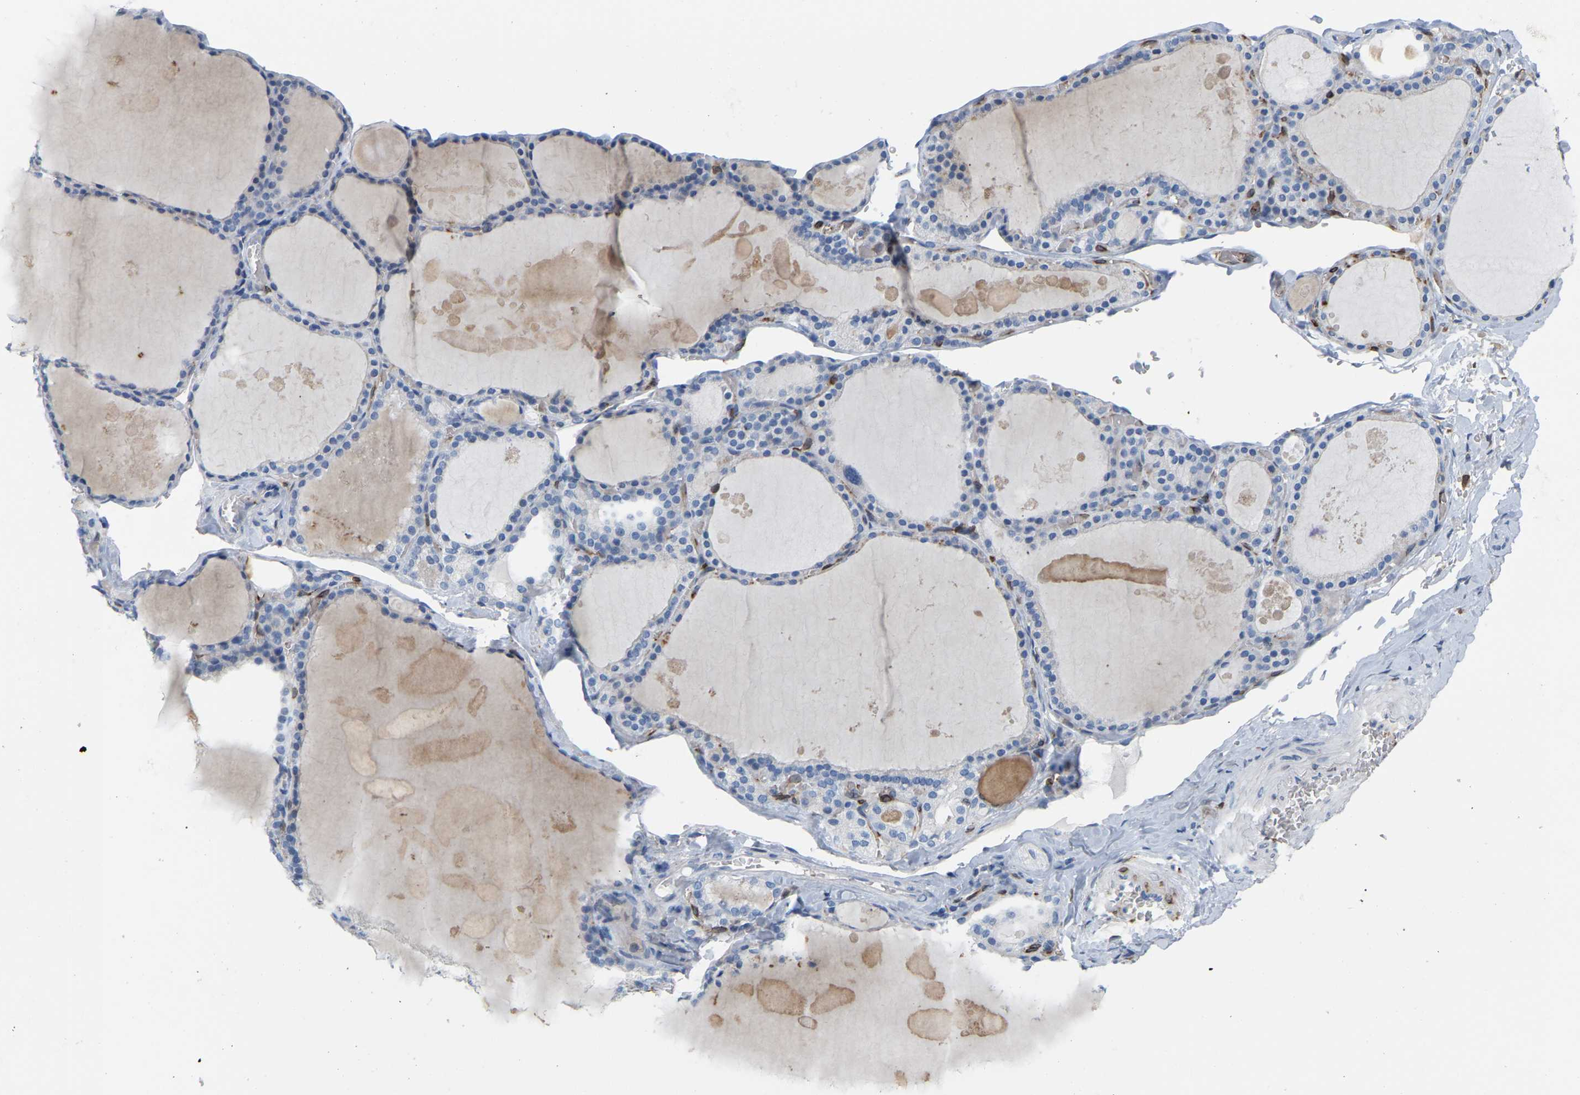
{"staining": {"intensity": "negative", "quantity": "none", "location": "none"}, "tissue": "thyroid gland", "cell_type": "Glandular cells", "image_type": "normal", "snomed": [{"axis": "morphology", "description": "Normal tissue, NOS"}, {"axis": "topography", "description": "Thyroid gland"}], "caption": "Protein analysis of benign thyroid gland reveals no significant staining in glandular cells.", "gene": "PTGS1", "patient": {"sex": "male", "age": 56}}